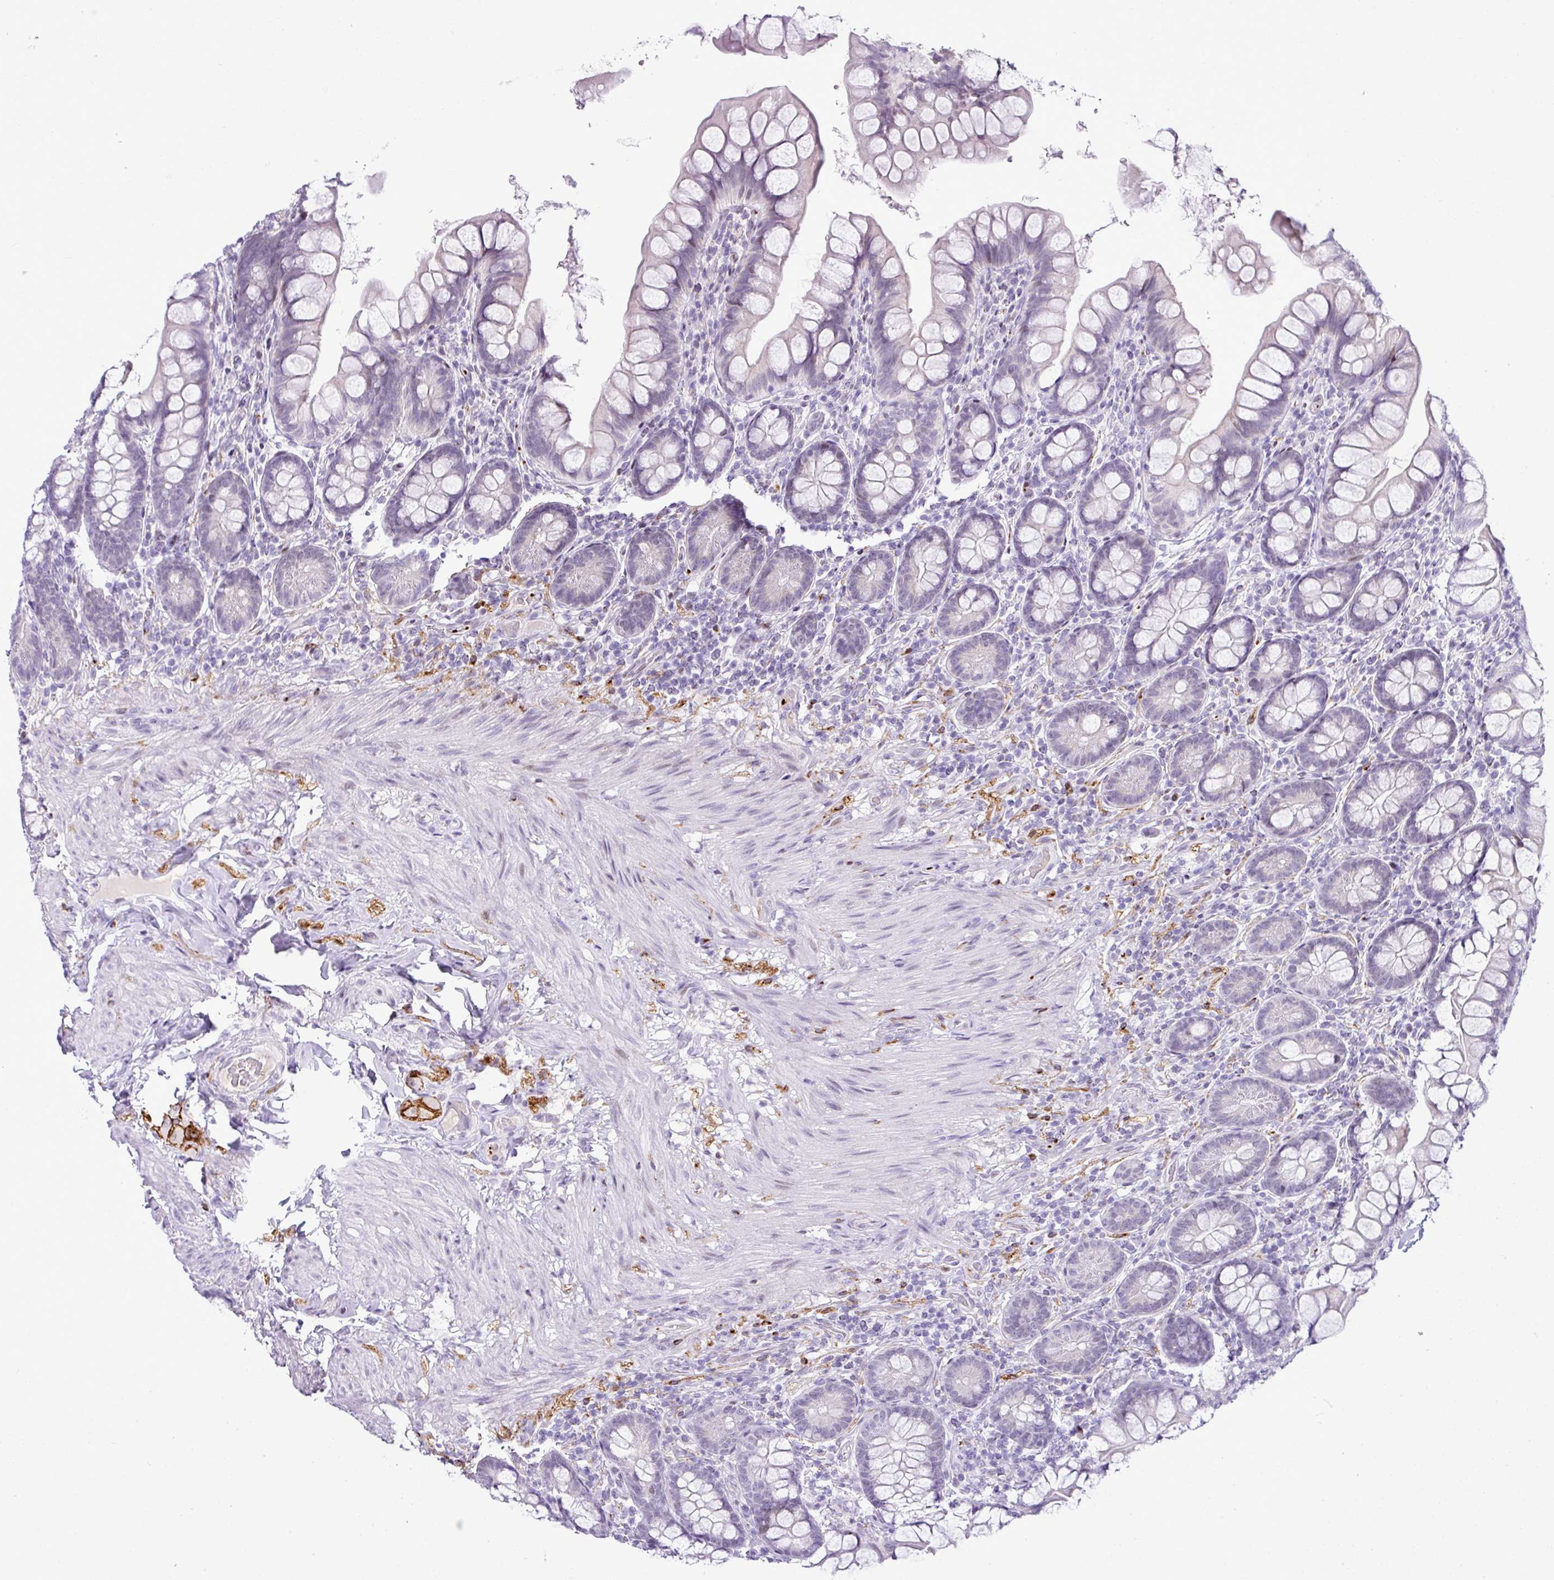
{"staining": {"intensity": "weak", "quantity": "<25%", "location": "cytoplasmic/membranous"}, "tissue": "small intestine", "cell_type": "Glandular cells", "image_type": "normal", "snomed": [{"axis": "morphology", "description": "Normal tissue, NOS"}, {"axis": "topography", "description": "Small intestine"}], "caption": "Human small intestine stained for a protein using immunohistochemistry (IHC) demonstrates no expression in glandular cells.", "gene": "CMTM5", "patient": {"sex": "male", "age": 70}}